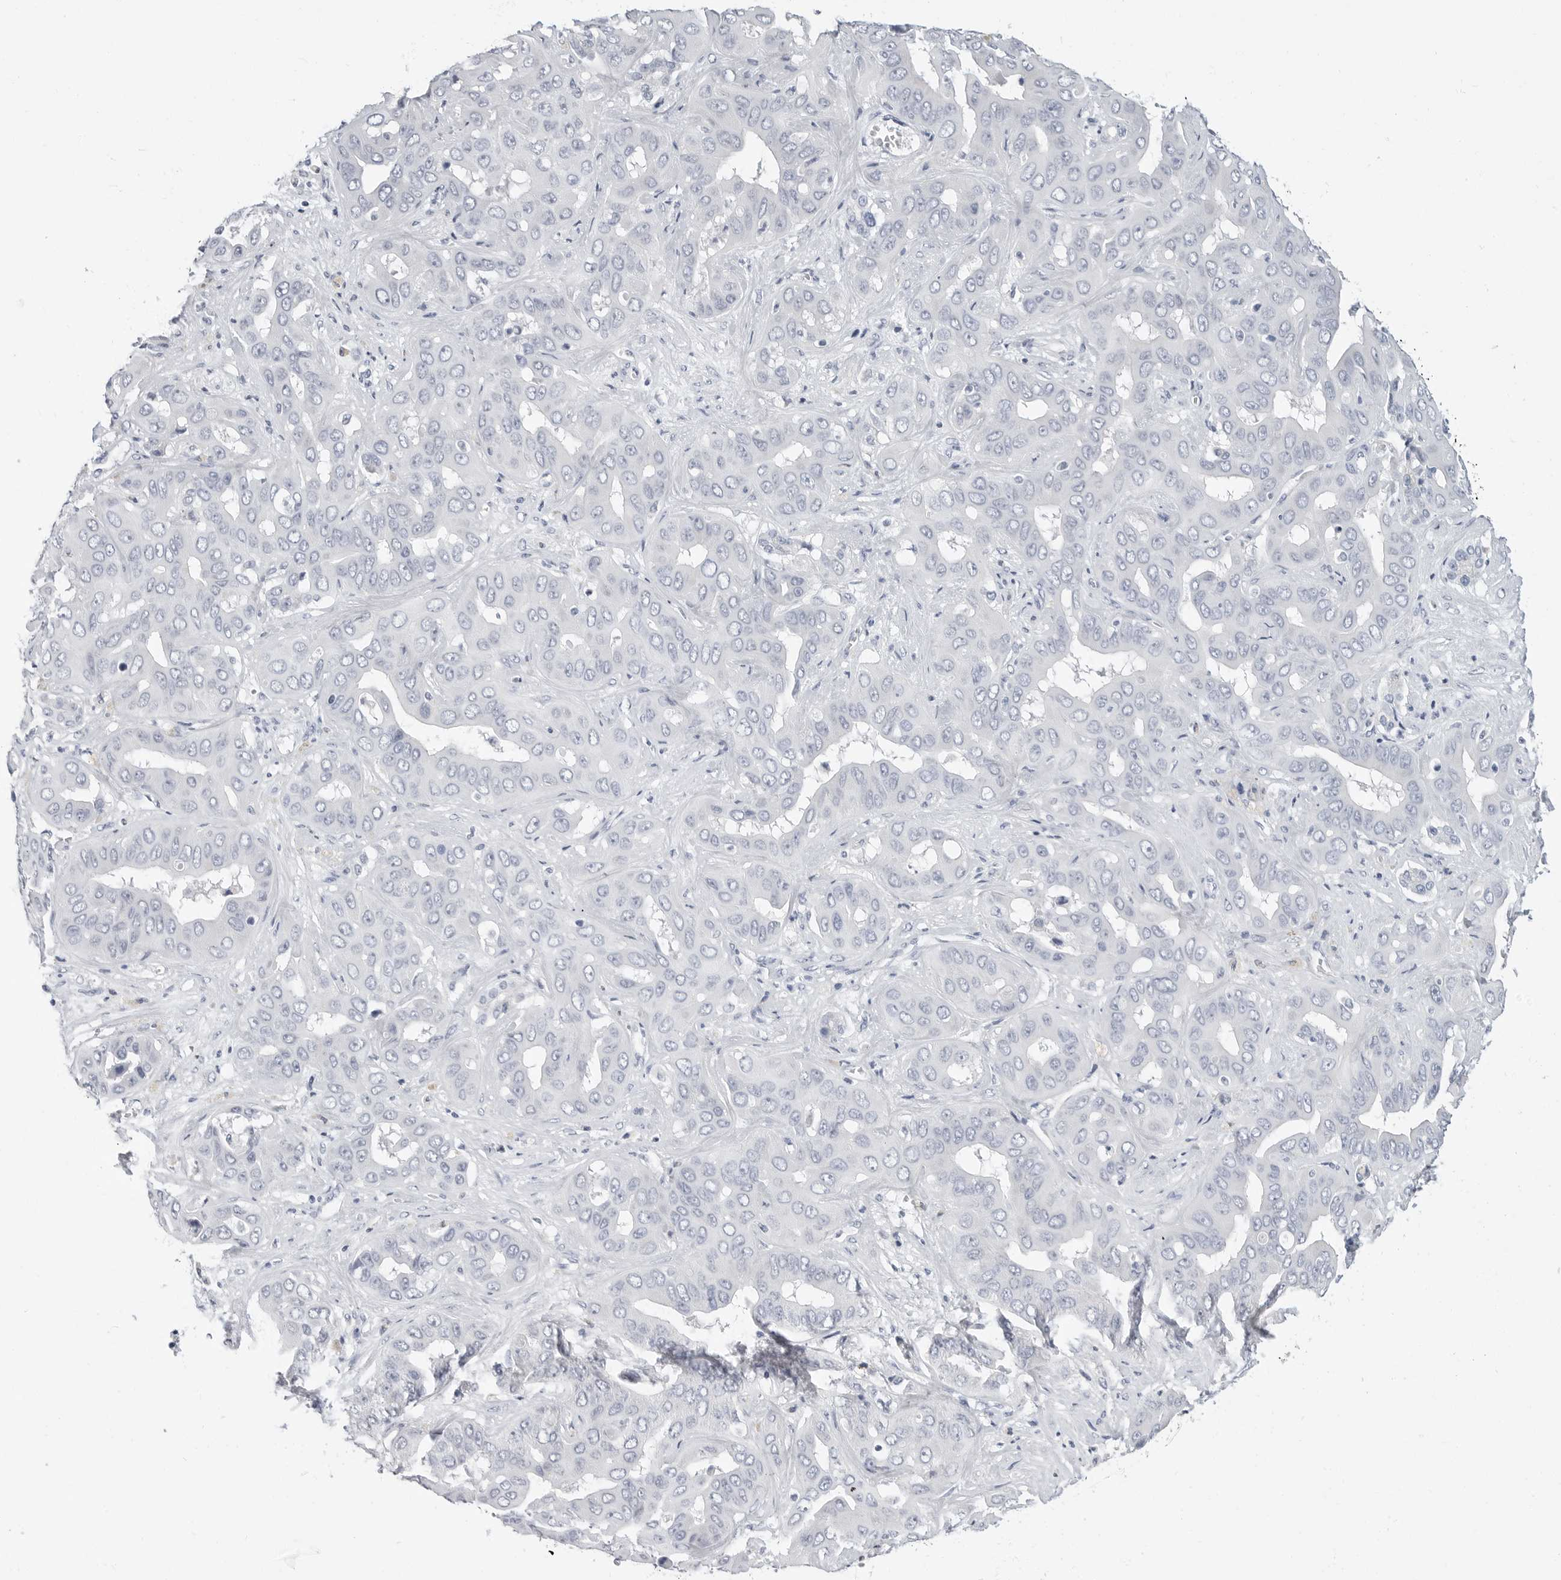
{"staining": {"intensity": "negative", "quantity": "none", "location": "none"}, "tissue": "liver cancer", "cell_type": "Tumor cells", "image_type": "cancer", "snomed": [{"axis": "morphology", "description": "Cholangiocarcinoma"}, {"axis": "topography", "description": "Liver"}], "caption": "The immunohistochemistry (IHC) micrograph has no significant expression in tumor cells of cholangiocarcinoma (liver) tissue.", "gene": "PLN", "patient": {"sex": "female", "age": 52}}